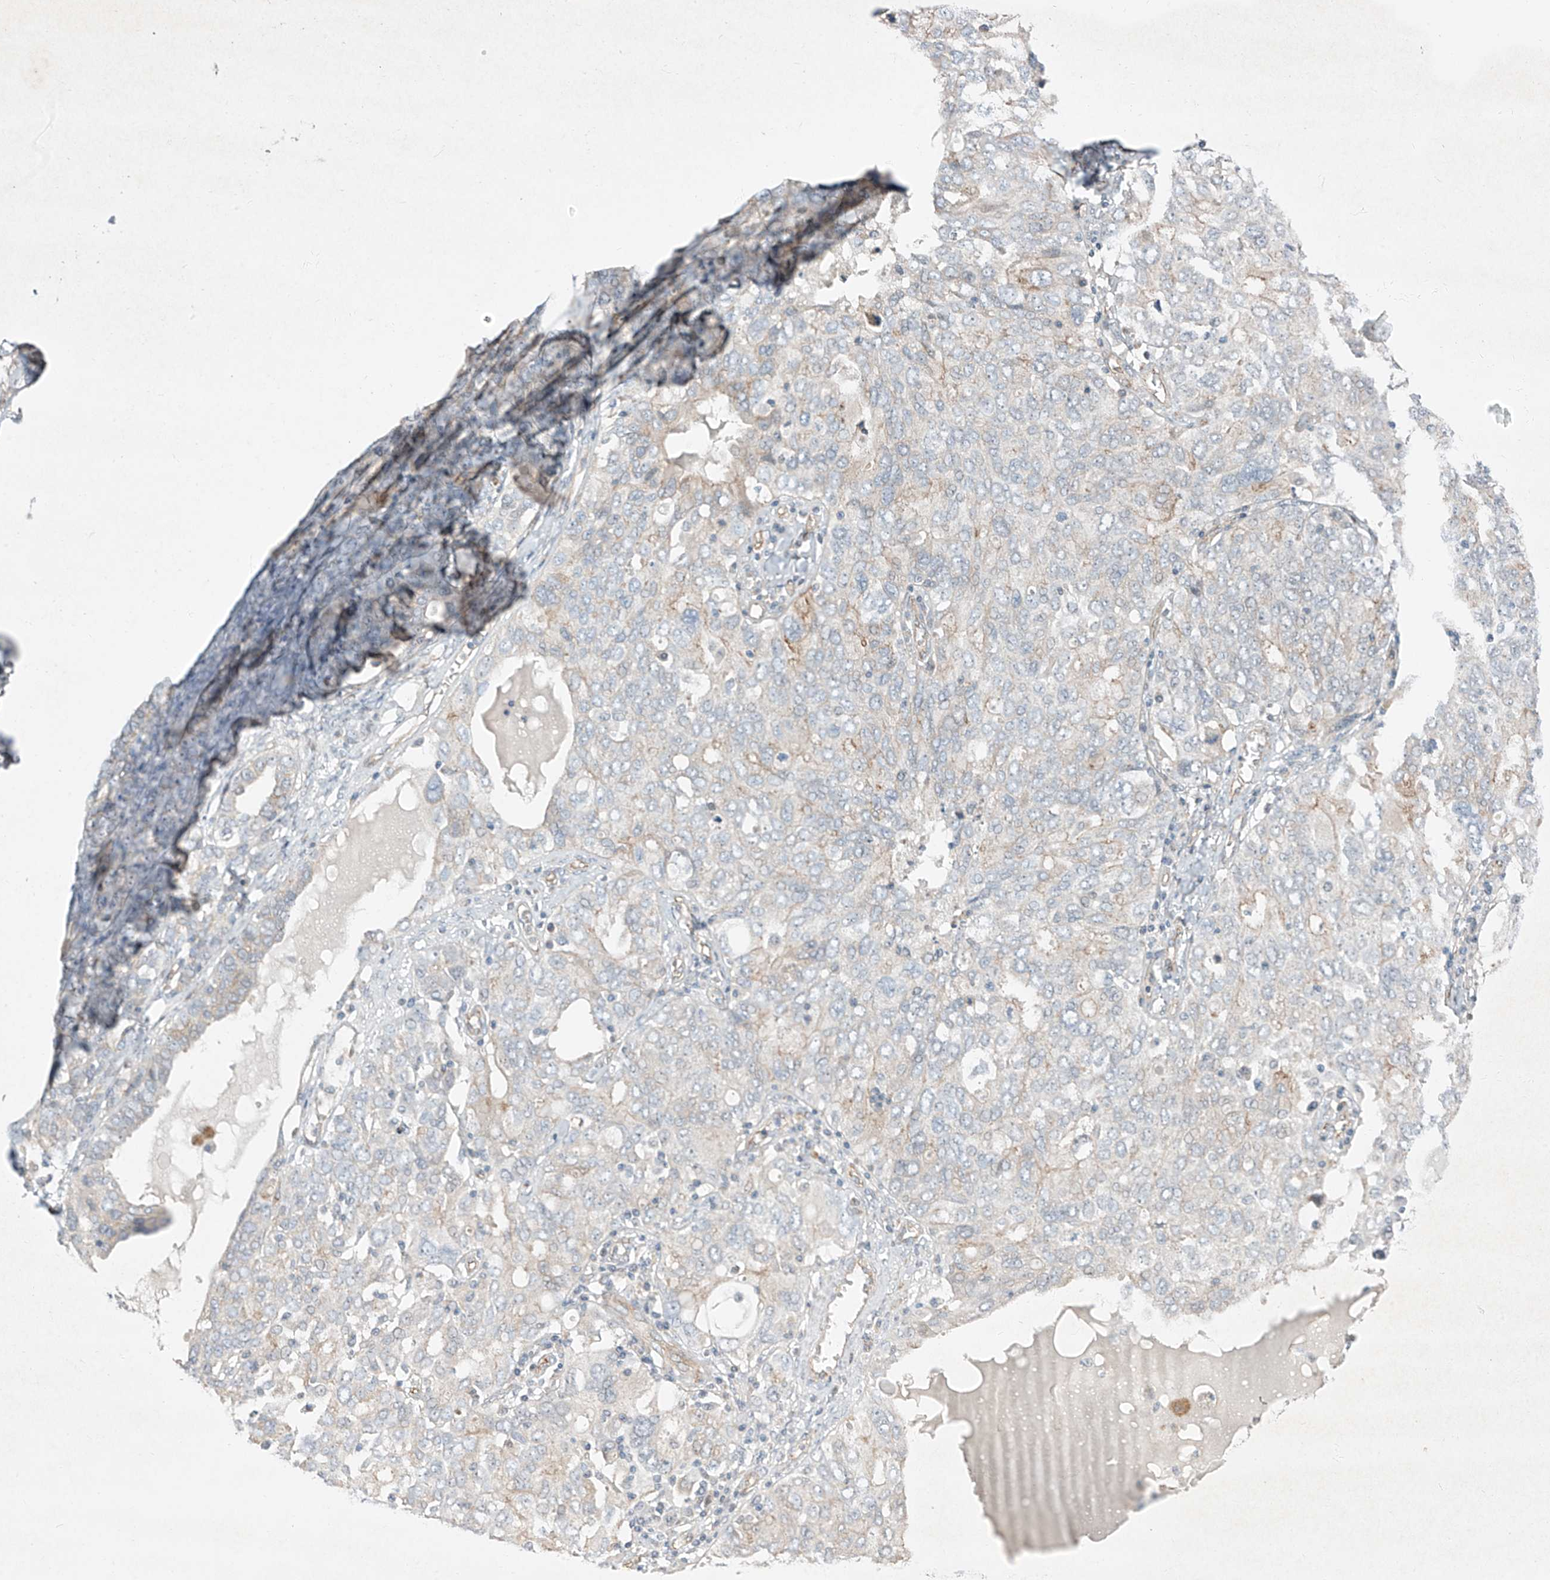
{"staining": {"intensity": "negative", "quantity": "none", "location": "none"}, "tissue": "ovarian cancer", "cell_type": "Tumor cells", "image_type": "cancer", "snomed": [{"axis": "morphology", "description": "Carcinoma, endometroid"}, {"axis": "topography", "description": "Ovary"}], "caption": "A high-resolution photomicrograph shows immunohistochemistry (IHC) staining of ovarian endometroid carcinoma, which reveals no significant expression in tumor cells.", "gene": "EPHX4", "patient": {"sex": "female", "age": 62}}